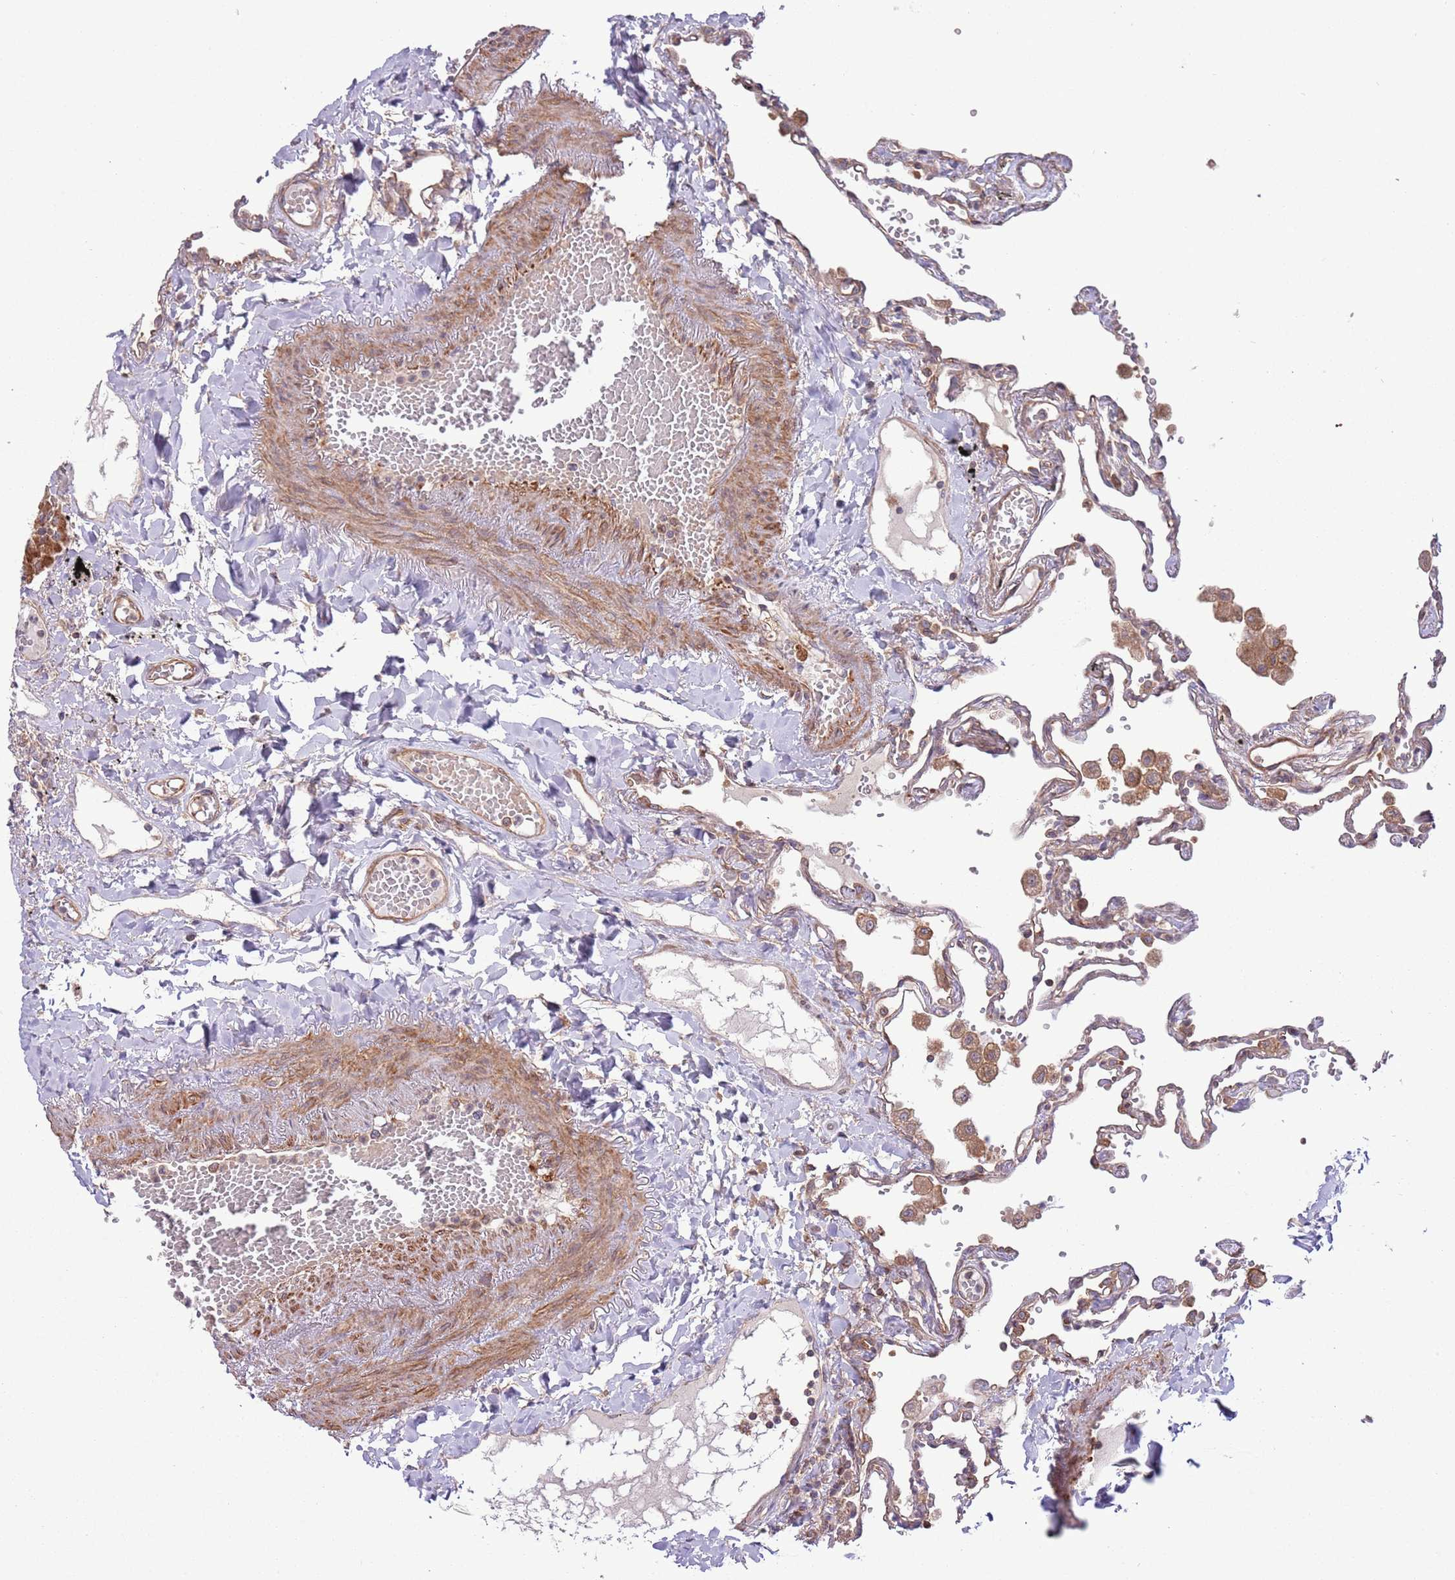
{"staining": {"intensity": "moderate", "quantity": "<25%", "location": "cytoplasmic/membranous"}, "tissue": "lung", "cell_type": "Alveolar cells", "image_type": "normal", "snomed": [{"axis": "morphology", "description": "Normal tissue, NOS"}, {"axis": "topography", "description": "Lung"}], "caption": "A photomicrograph of lung stained for a protein reveals moderate cytoplasmic/membranous brown staining in alveolar cells. Immunohistochemistry (ihc) stains the protein of interest in brown and the nuclei are stained blue.", "gene": "LPIN2", "patient": {"sex": "female", "age": 67}}